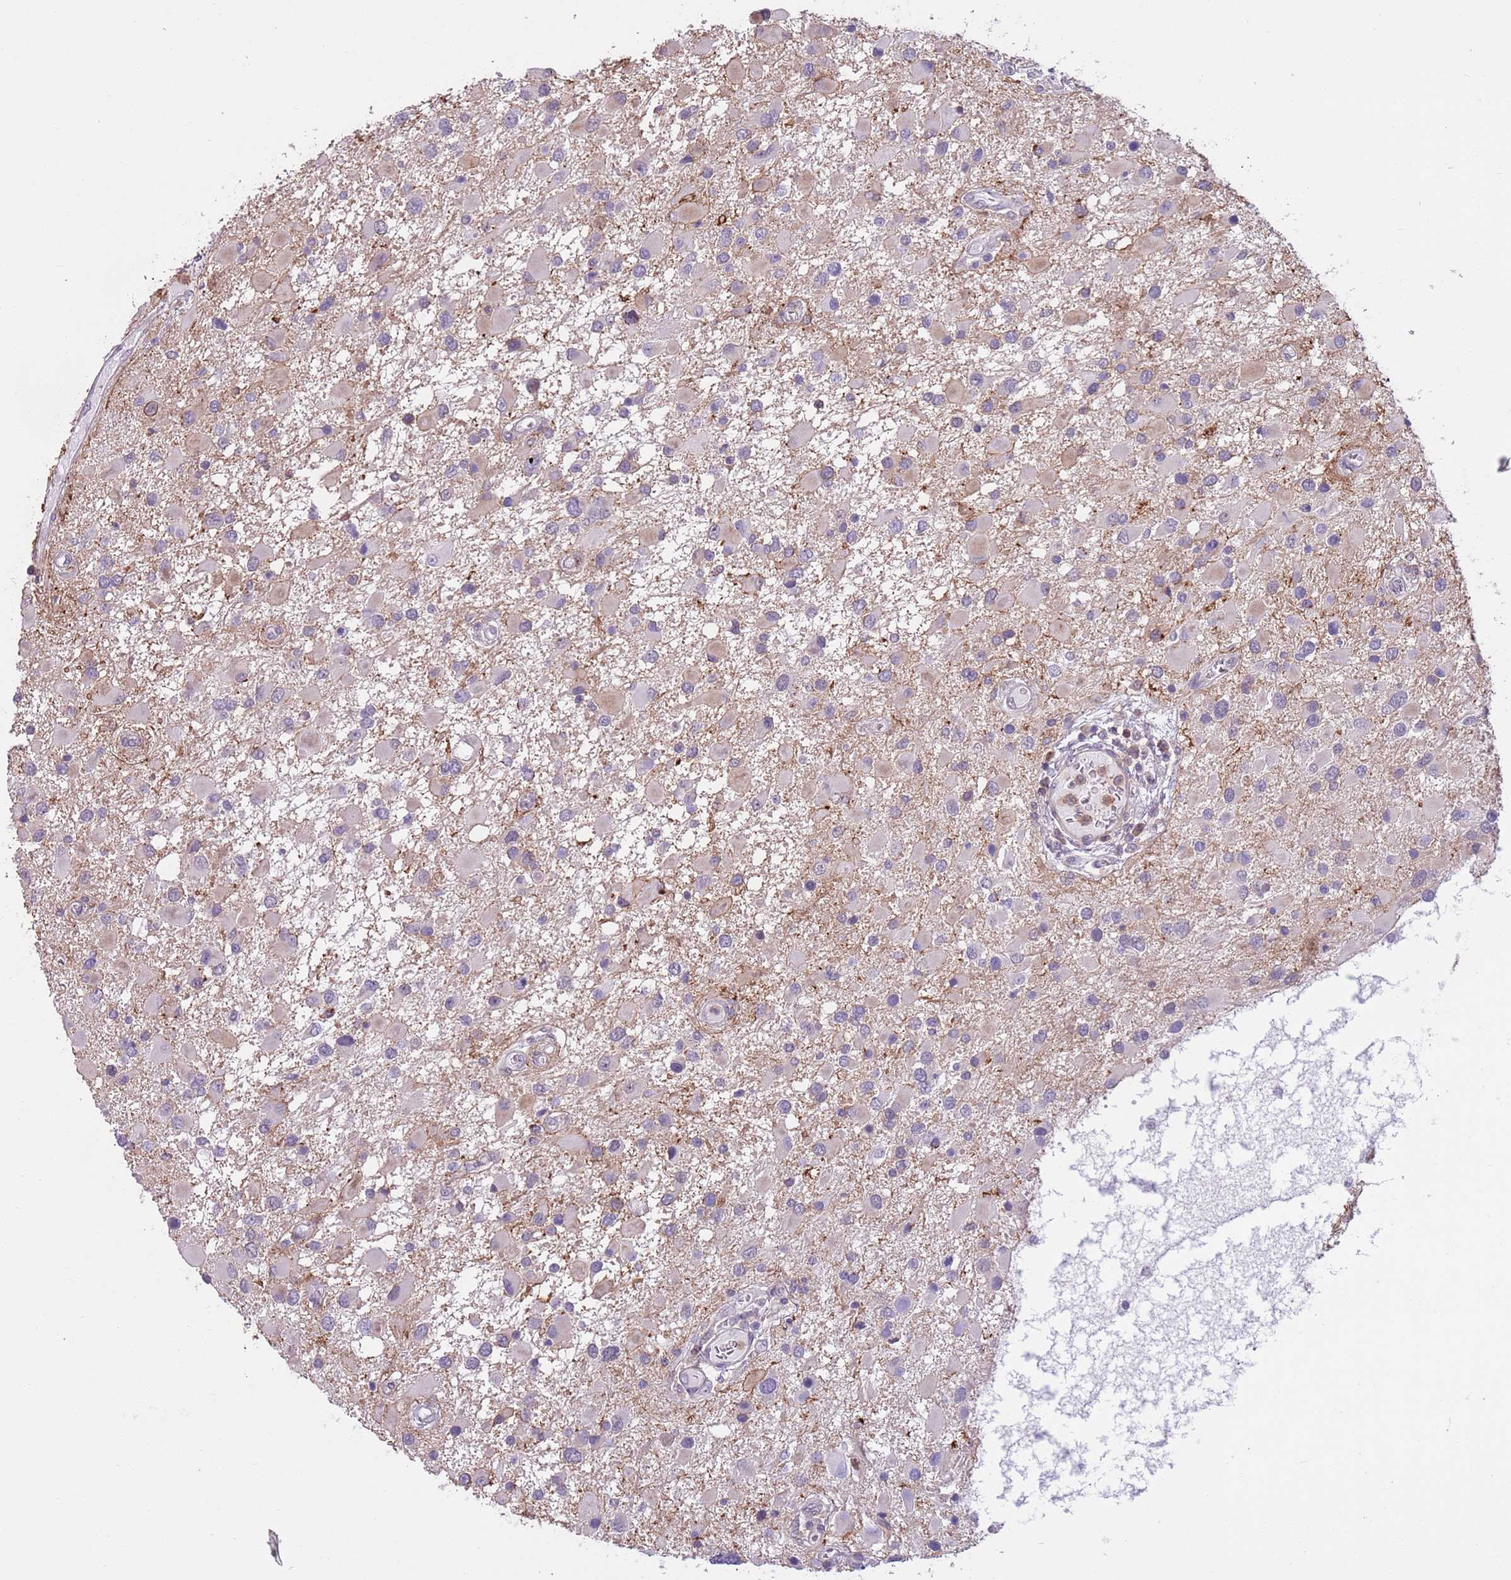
{"staining": {"intensity": "negative", "quantity": "none", "location": "none"}, "tissue": "glioma", "cell_type": "Tumor cells", "image_type": "cancer", "snomed": [{"axis": "morphology", "description": "Glioma, malignant, High grade"}, {"axis": "topography", "description": "Brain"}], "caption": "High power microscopy image of an immunohistochemistry histopathology image of glioma, revealing no significant staining in tumor cells.", "gene": "JAML", "patient": {"sex": "male", "age": 53}}